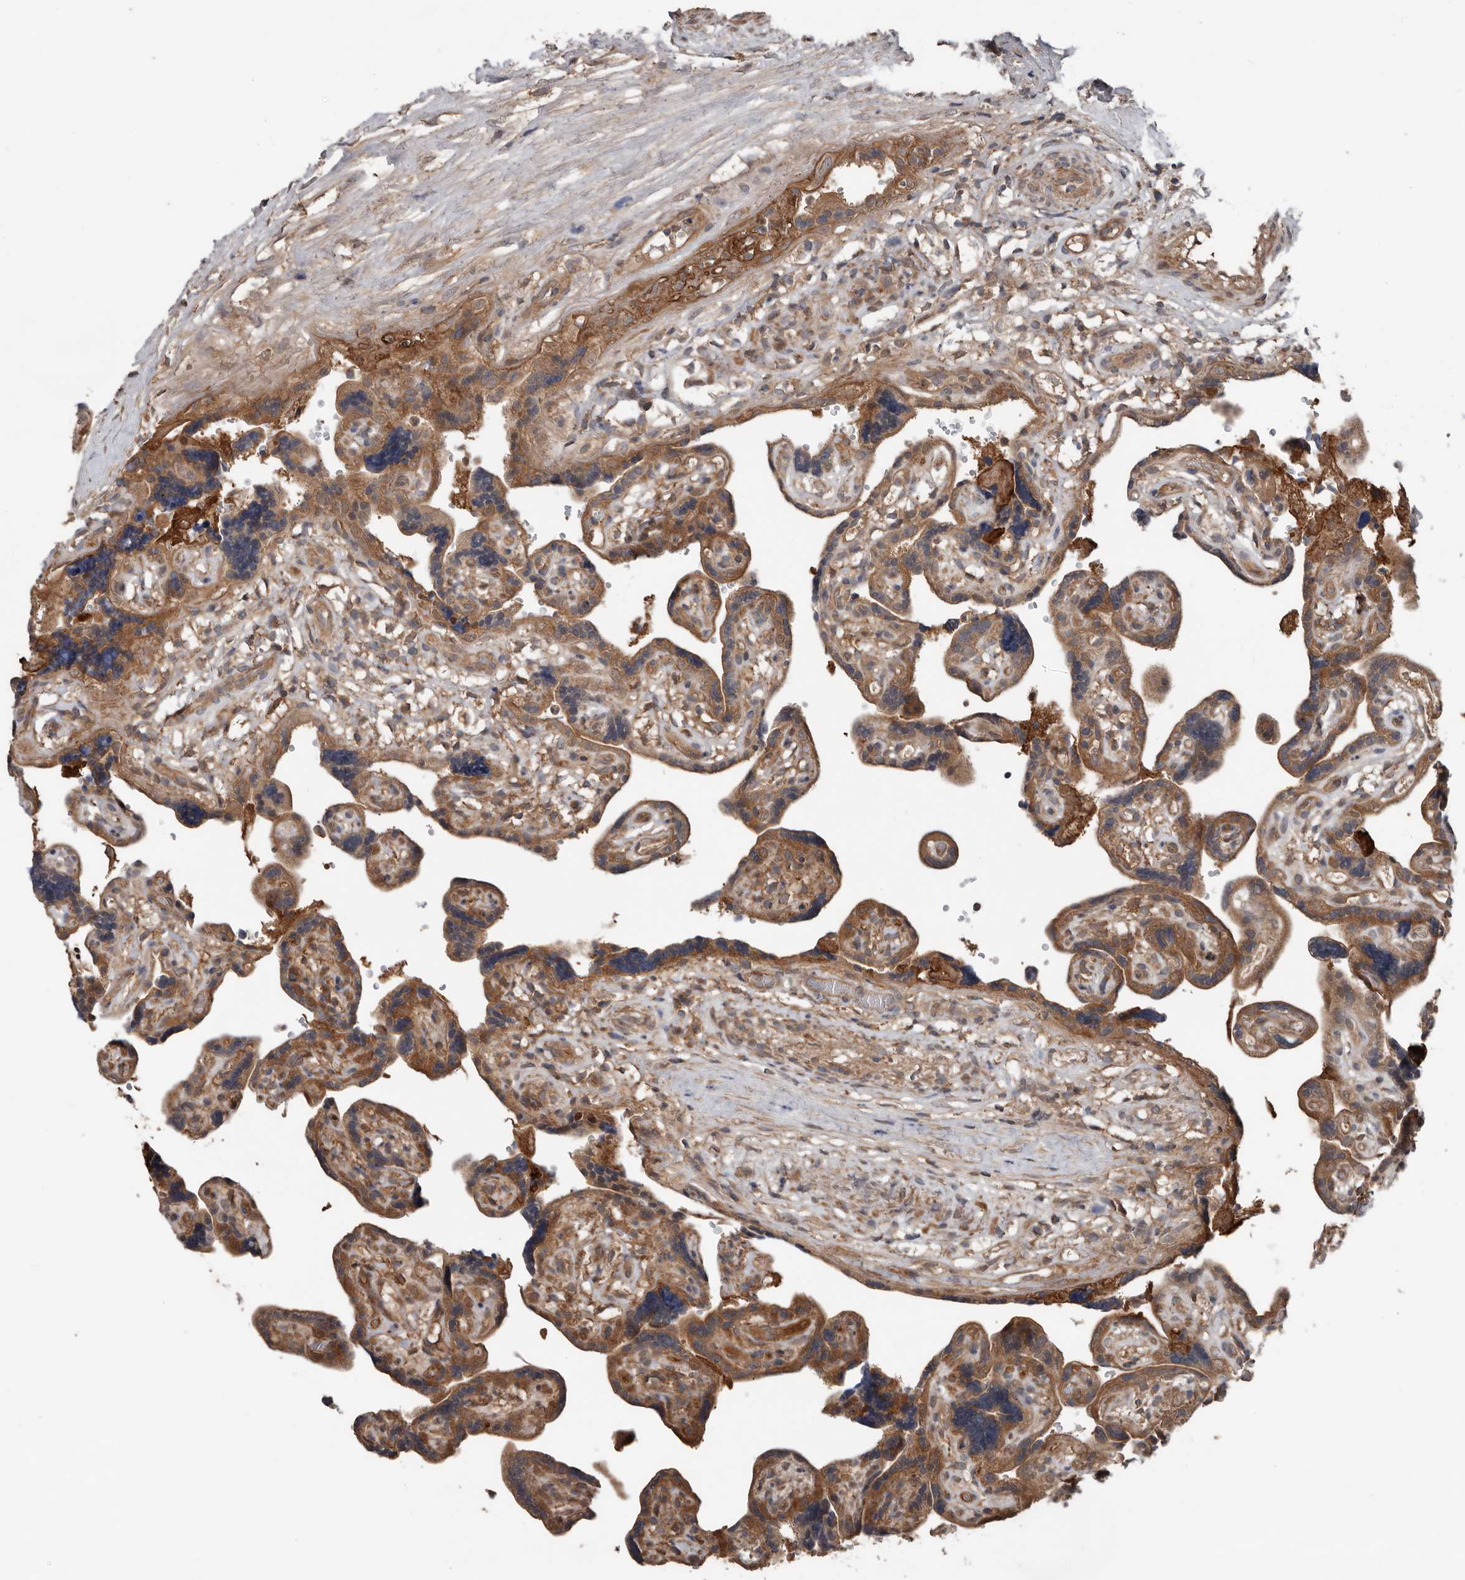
{"staining": {"intensity": "moderate", "quantity": ">75%", "location": "cytoplasmic/membranous"}, "tissue": "placenta", "cell_type": "Decidual cells", "image_type": "normal", "snomed": [{"axis": "morphology", "description": "Normal tissue, NOS"}, {"axis": "topography", "description": "Placenta"}], "caption": "This micrograph shows IHC staining of normal placenta, with medium moderate cytoplasmic/membranous positivity in approximately >75% of decidual cells.", "gene": "DNAJB4", "patient": {"sex": "female", "age": 30}}